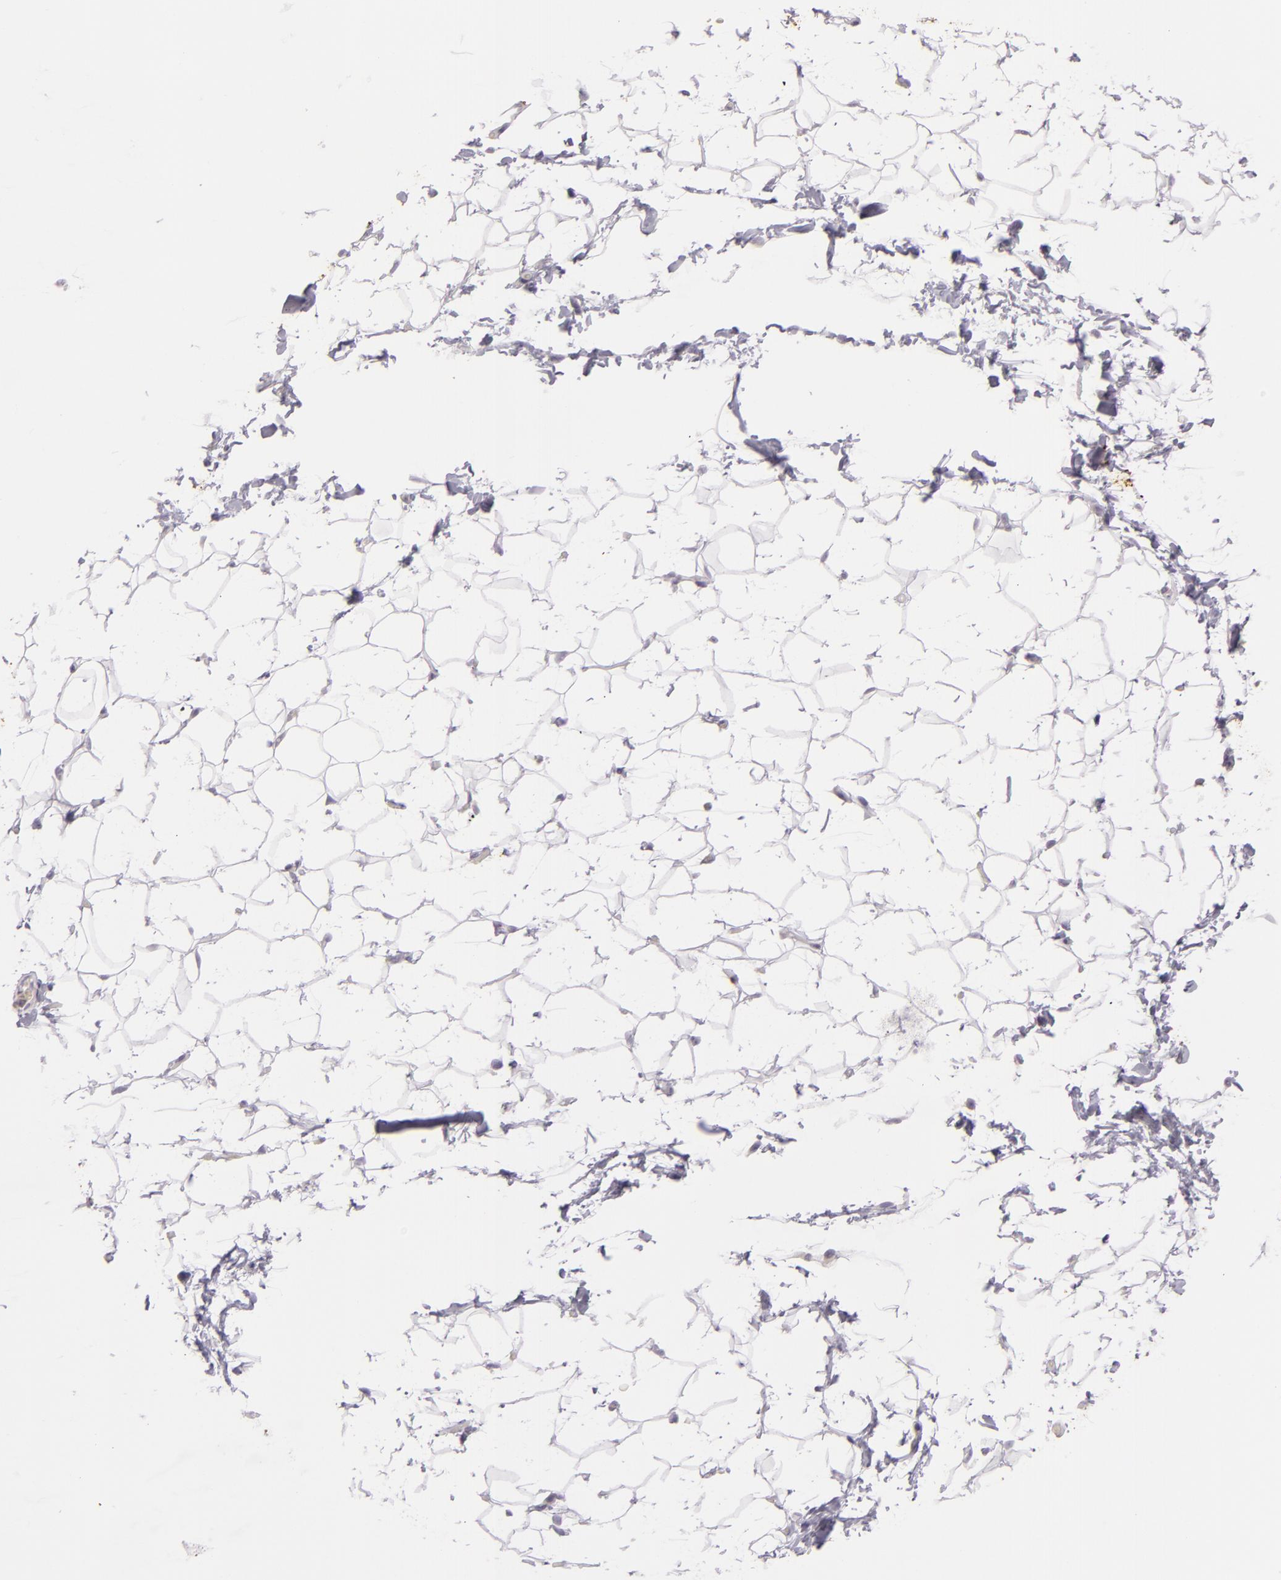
{"staining": {"intensity": "negative", "quantity": "none", "location": "none"}, "tissue": "adipose tissue", "cell_type": "Adipocytes", "image_type": "normal", "snomed": [{"axis": "morphology", "description": "Normal tissue, NOS"}, {"axis": "topography", "description": "Soft tissue"}], "caption": "DAB (3,3'-diaminobenzidine) immunohistochemical staining of unremarkable human adipose tissue demonstrates no significant expression in adipocytes.", "gene": "ZC3H7B", "patient": {"sex": "male", "age": 26}}